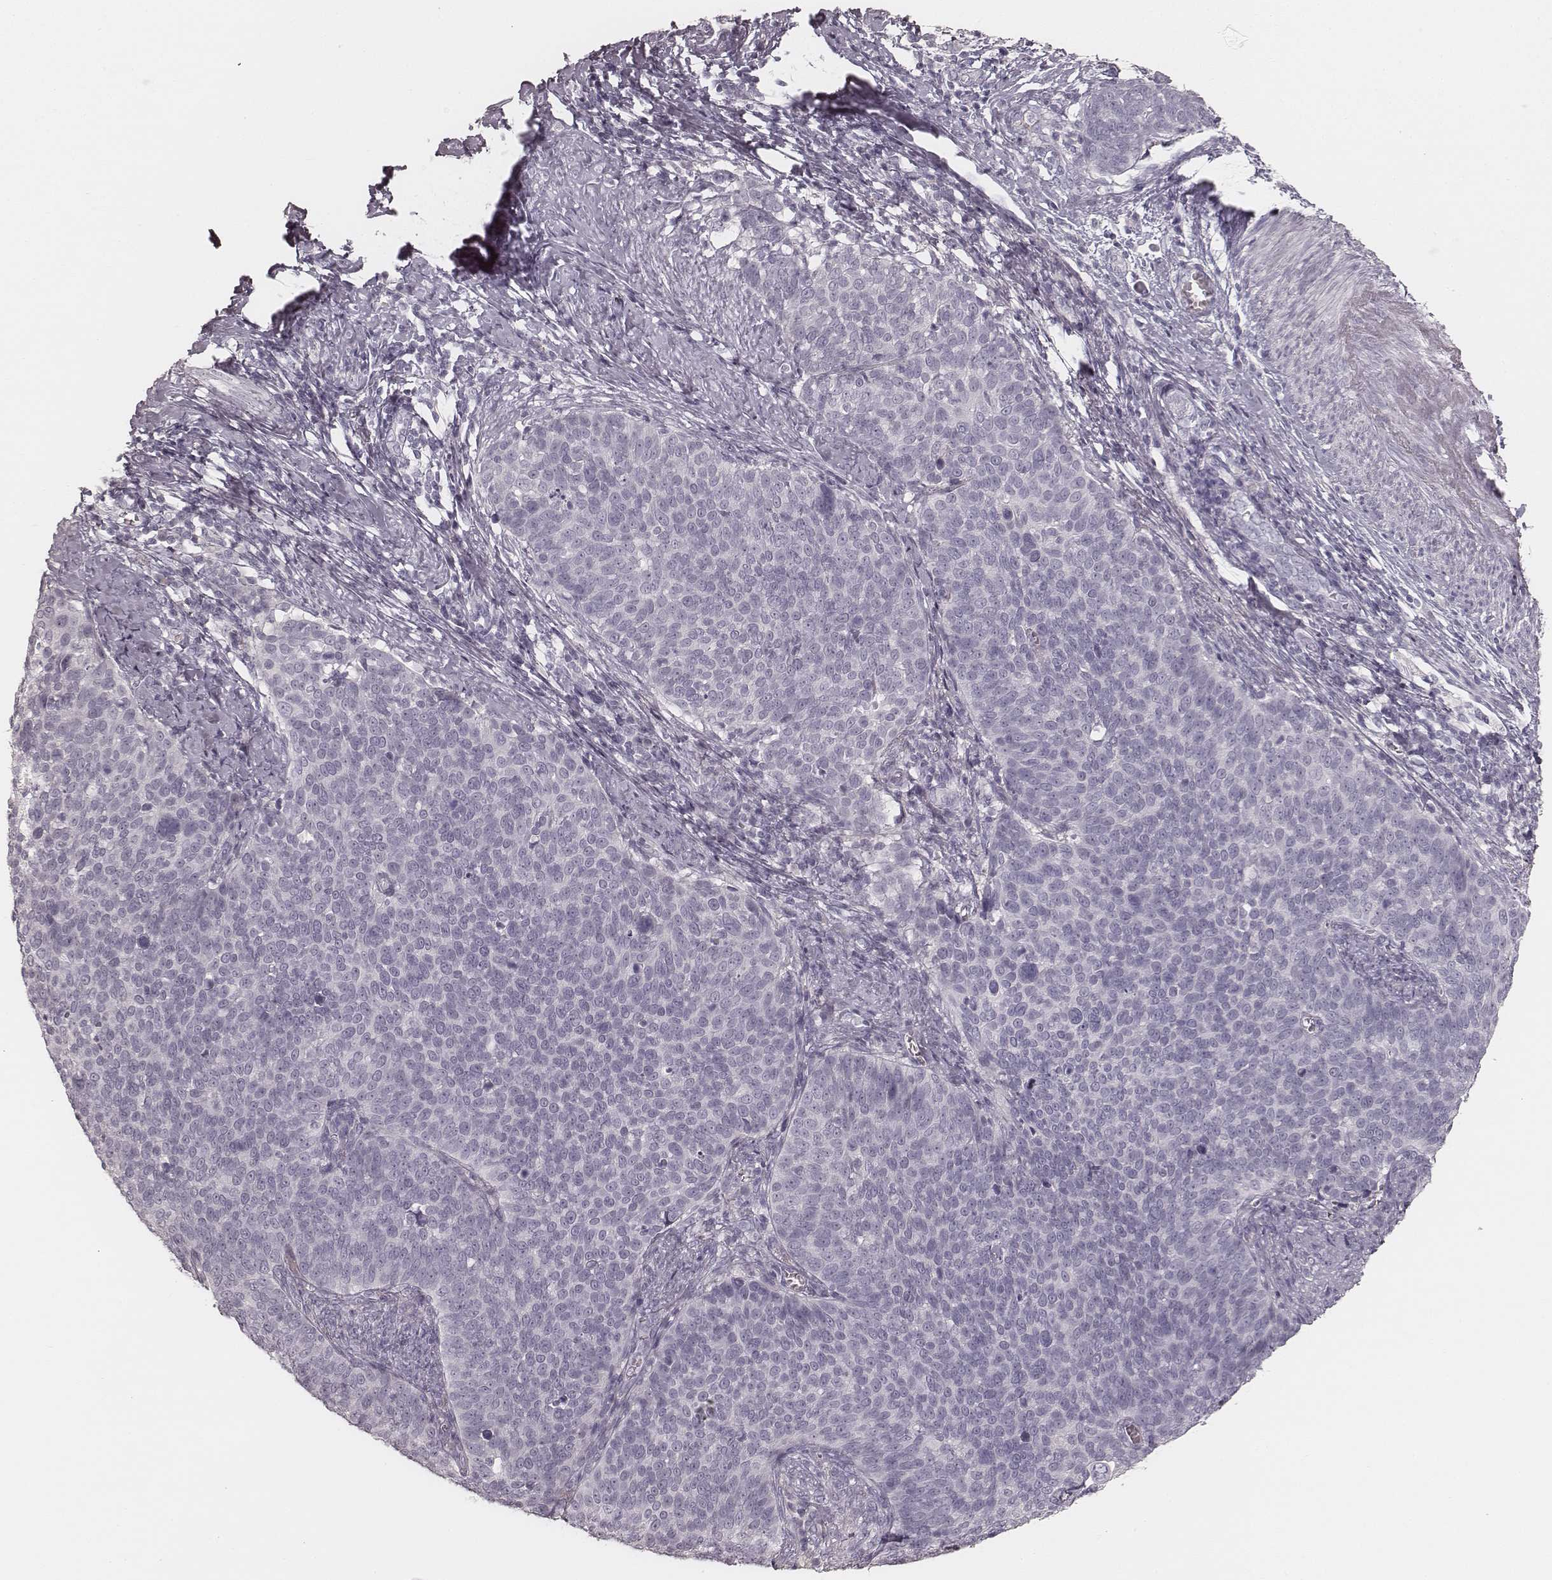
{"staining": {"intensity": "negative", "quantity": "none", "location": "none"}, "tissue": "cervical cancer", "cell_type": "Tumor cells", "image_type": "cancer", "snomed": [{"axis": "morphology", "description": "Normal tissue, NOS"}, {"axis": "morphology", "description": "Squamous cell carcinoma, NOS"}, {"axis": "topography", "description": "Cervix"}], "caption": "An image of human cervical cancer is negative for staining in tumor cells. The staining was performed using DAB to visualize the protein expression in brown, while the nuclei were stained in blue with hematoxylin (Magnification: 20x).", "gene": "KRT31", "patient": {"sex": "female", "age": 39}}